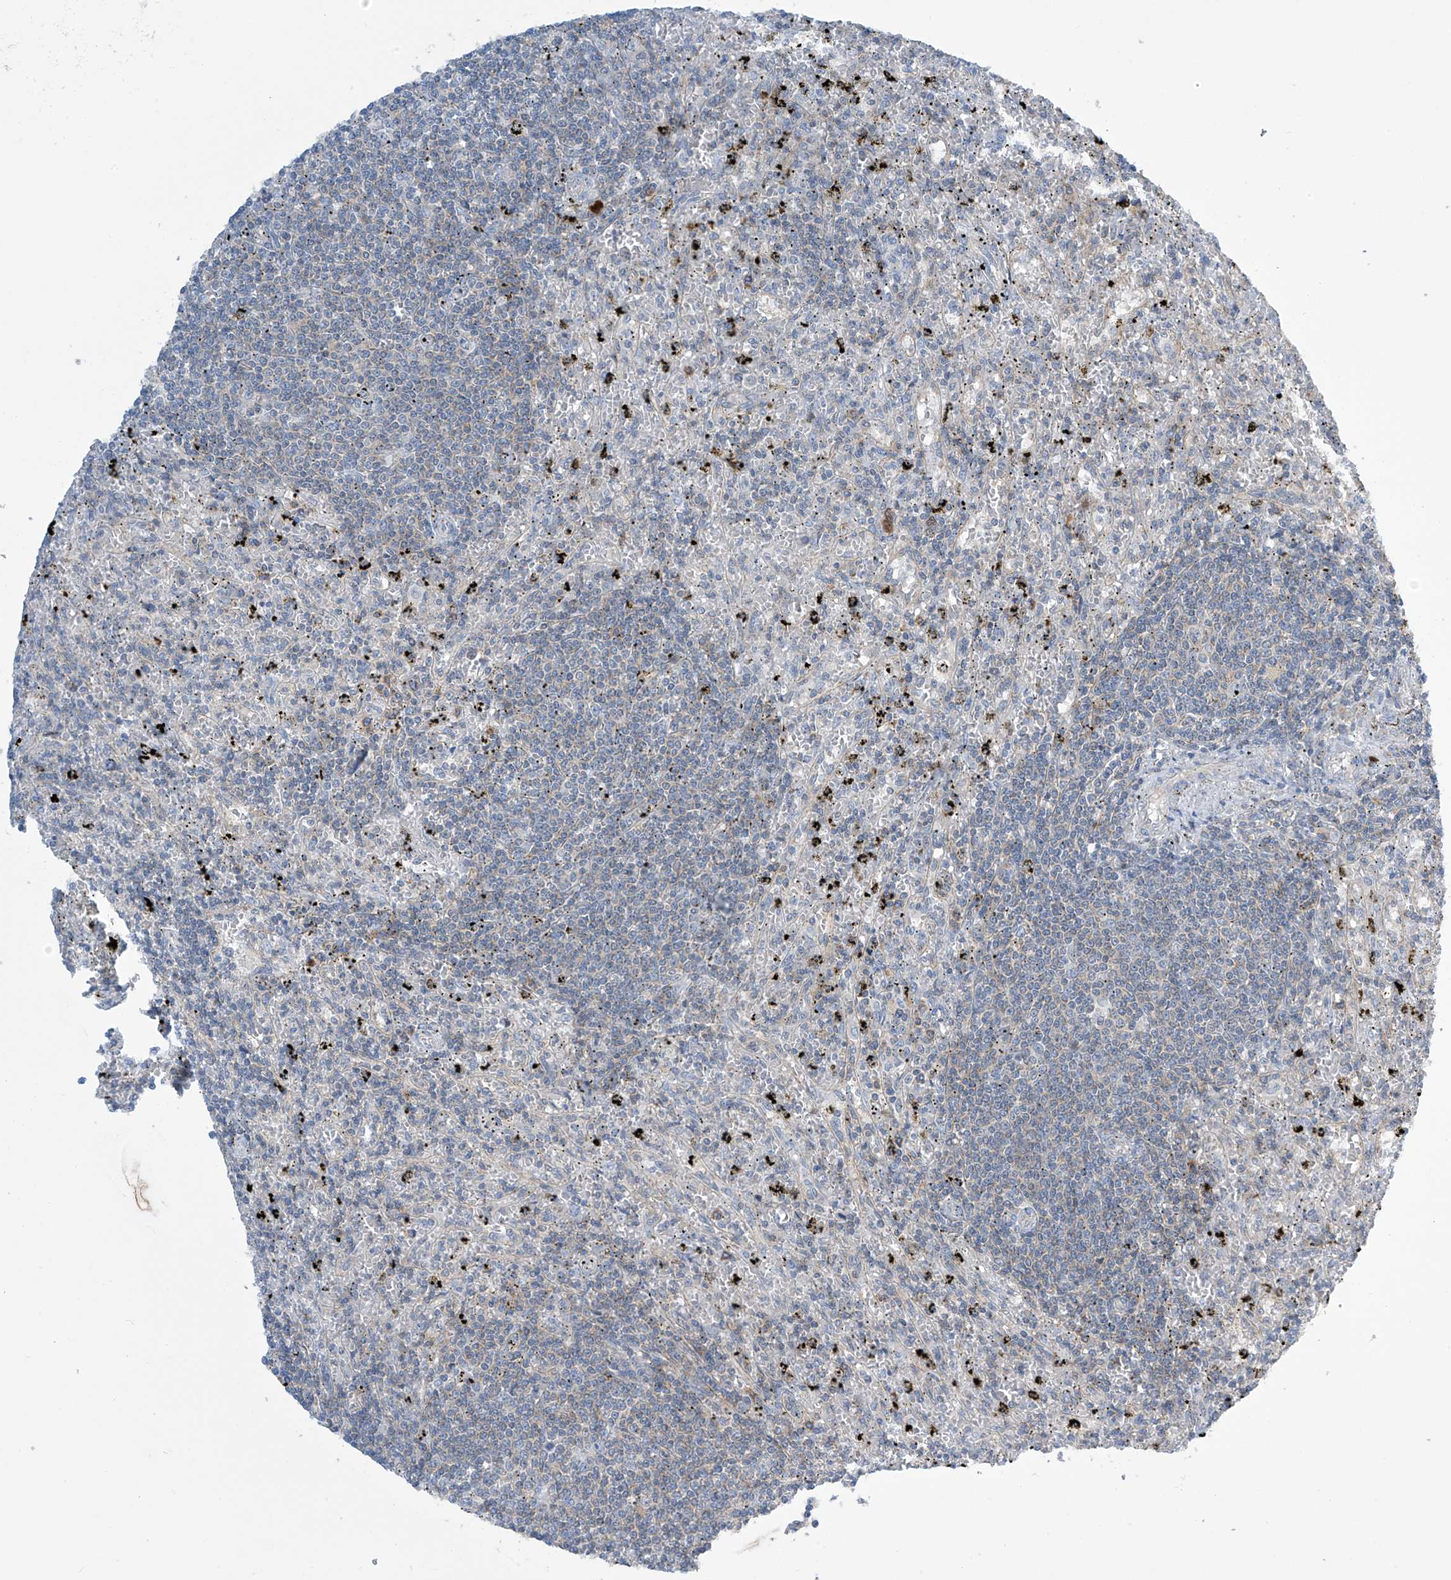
{"staining": {"intensity": "negative", "quantity": "none", "location": "none"}, "tissue": "lymphoma", "cell_type": "Tumor cells", "image_type": "cancer", "snomed": [{"axis": "morphology", "description": "Malignant lymphoma, non-Hodgkin's type, Low grade"}, {"axis": "topography", "description": "Spleen"}], "caption": "Immunohistochemistry of low-grade malignant lymphoma, non-Hodgkin's type shows no staining in tumor cells.", "gene": "IBA57", "patient": {"sex": "male", "age": 76}}